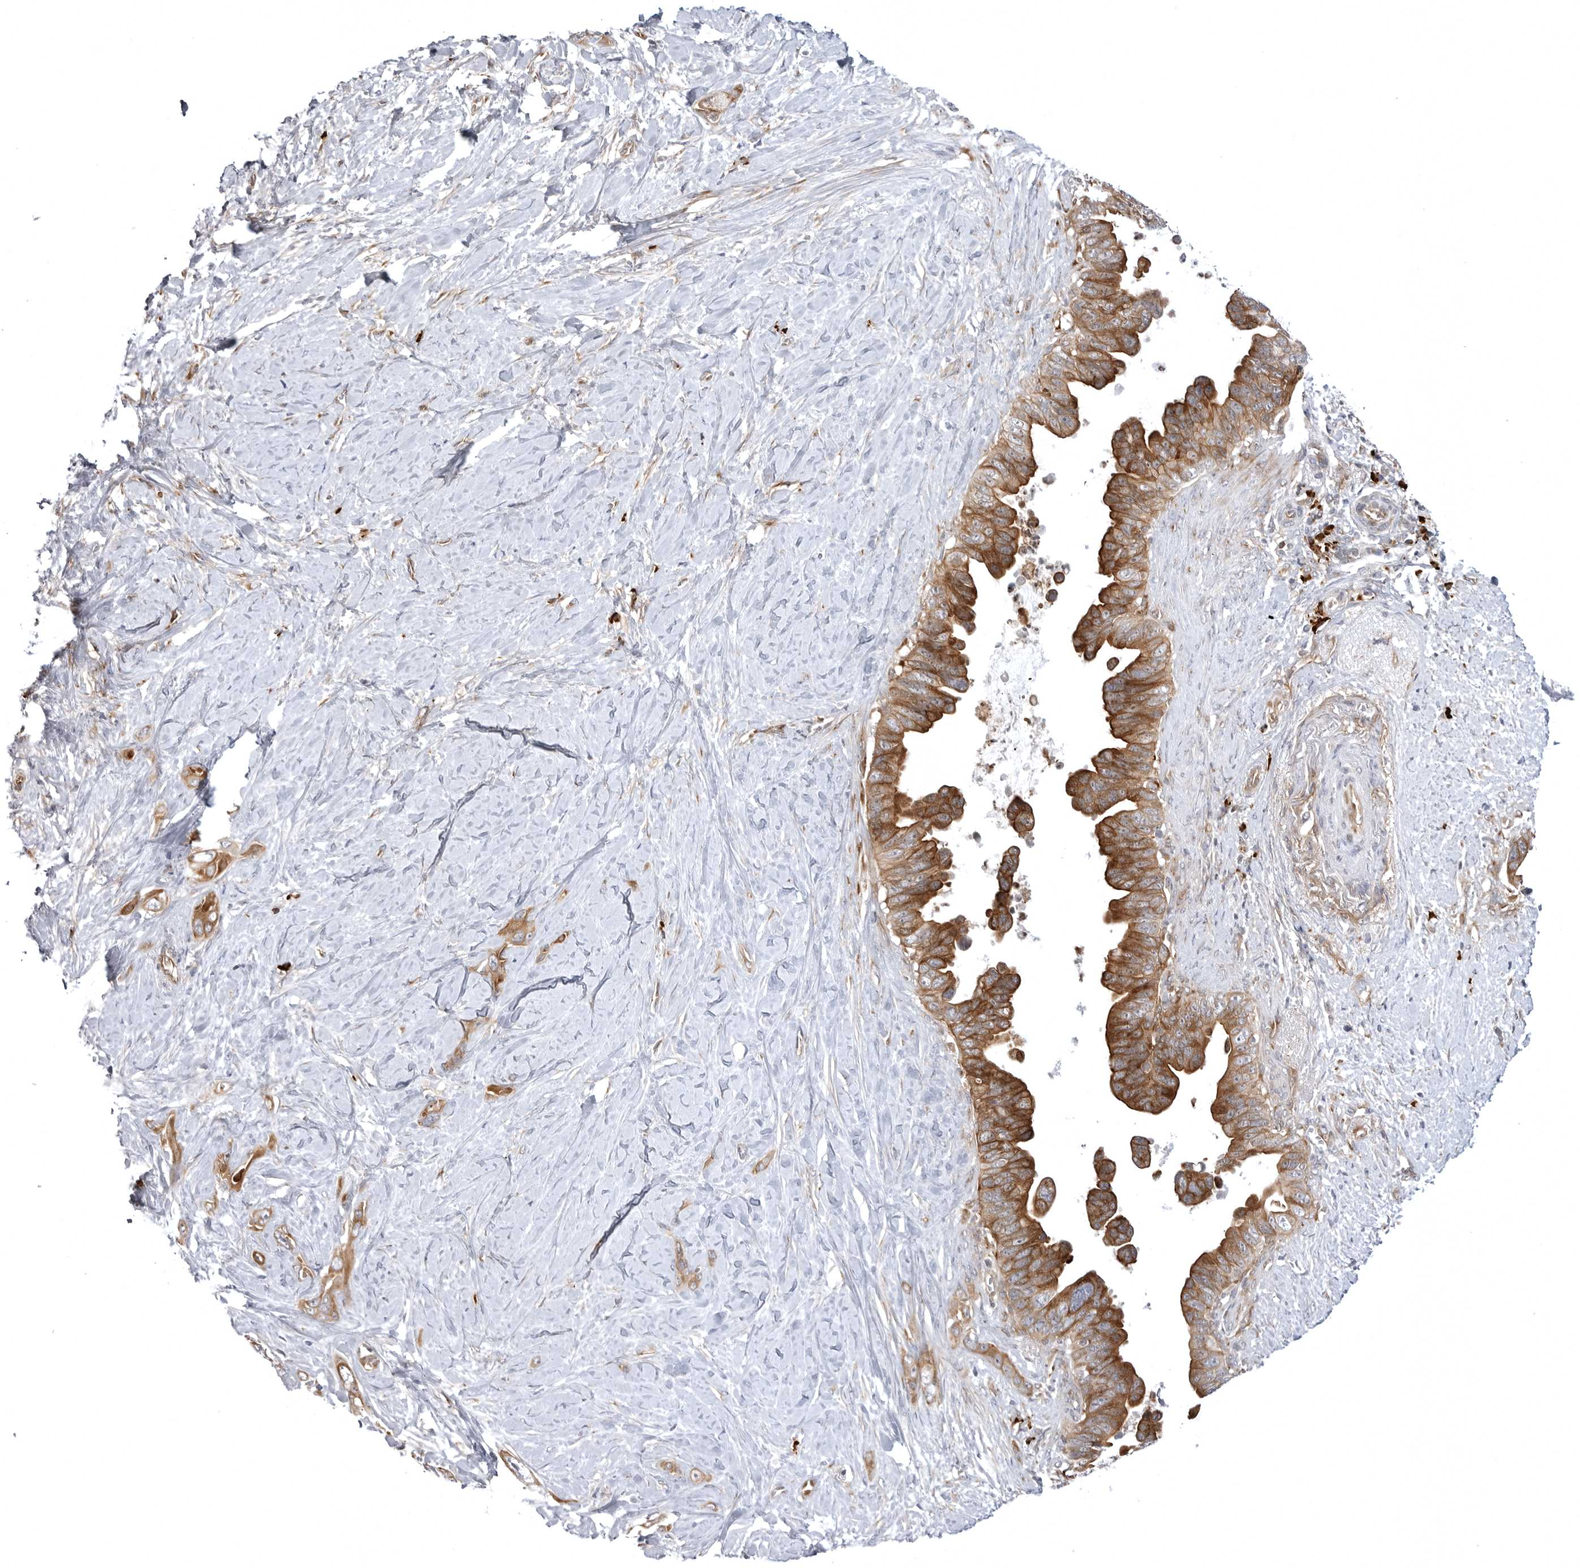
{"staining": {"intensity": "strong", "quantity": ">75%", "location": "cytoplasmic/membranous"}, "tissue": "pancreatic cancer", "cell_type": "Tumor cells", "image_type": "cancer", "snomed": [{"axis": "morphology", "description": "Adenocarcinoma, NOS"}, {"axis": "topography", "description": "Pancreas"}], "caption": "Pancreatic cancer (adenocarcinoma) was stained to show a protein in brown. There is high levels of strong cytoplasmic/membranous staining in about >75% of tumor cells.", "gene": "ARL5A", "patient": {"sex": "female", "age": 72}}